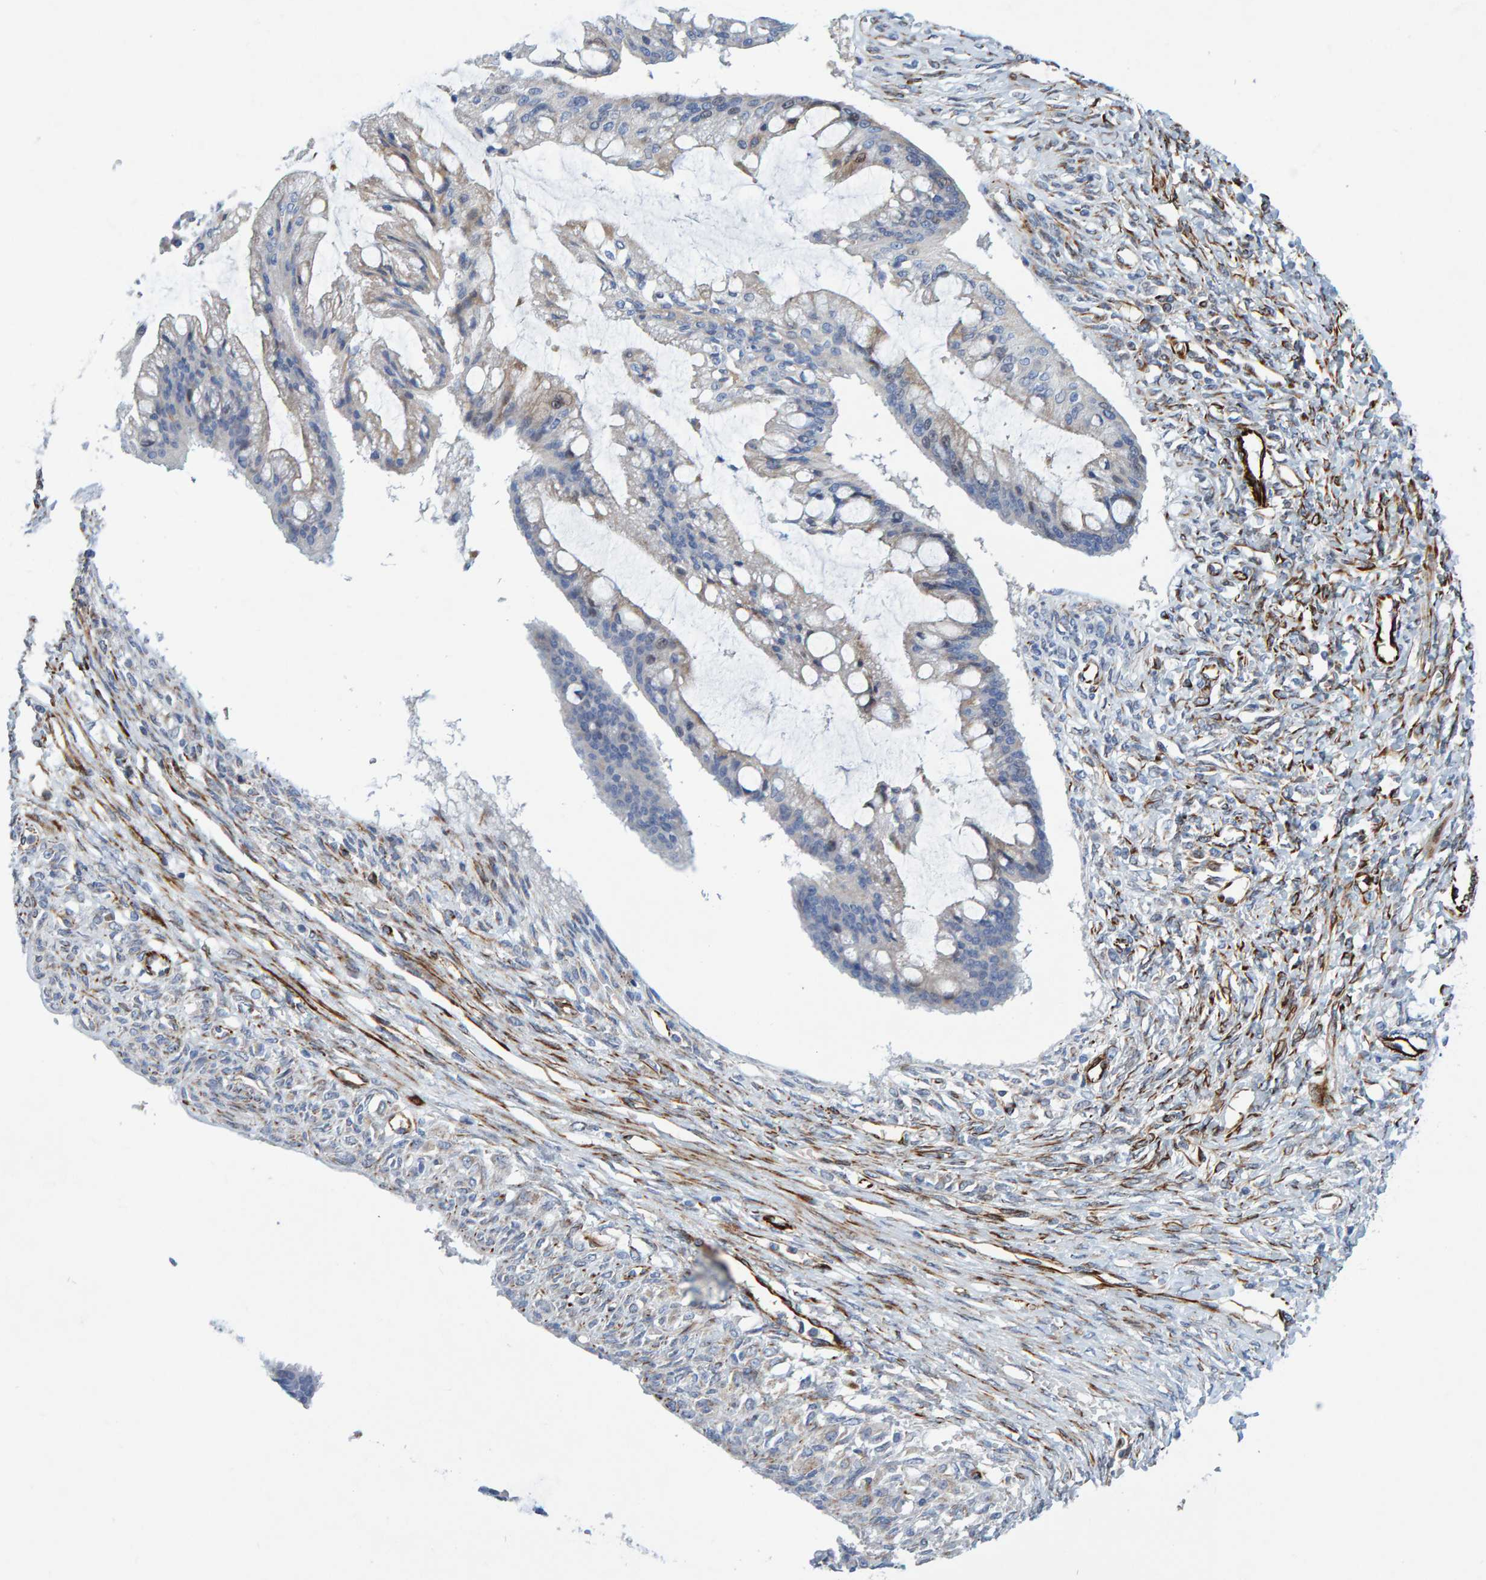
{"staining": {"intensity": "weak", "quantity": "<25%", "location": "cytoplasmic/membranous"}, "tissue": "ovarian cancer", "cell_type": "Tumor cells", "image_type": "cancer", "snomed": [{"axis": "morphology", "description": "Cystadenocarcinoma, mucinous, NOS"}, {"axis": "topography", "description": "Ovary"}], "caption": "Human ovarian mucinous cystadenocarcinoma stained for a protein using immunohistochemistry (IHC) displays no positivity in tumor cells.", "gene": "POLG2", "patient": {"sex": "female", "age": 73}}